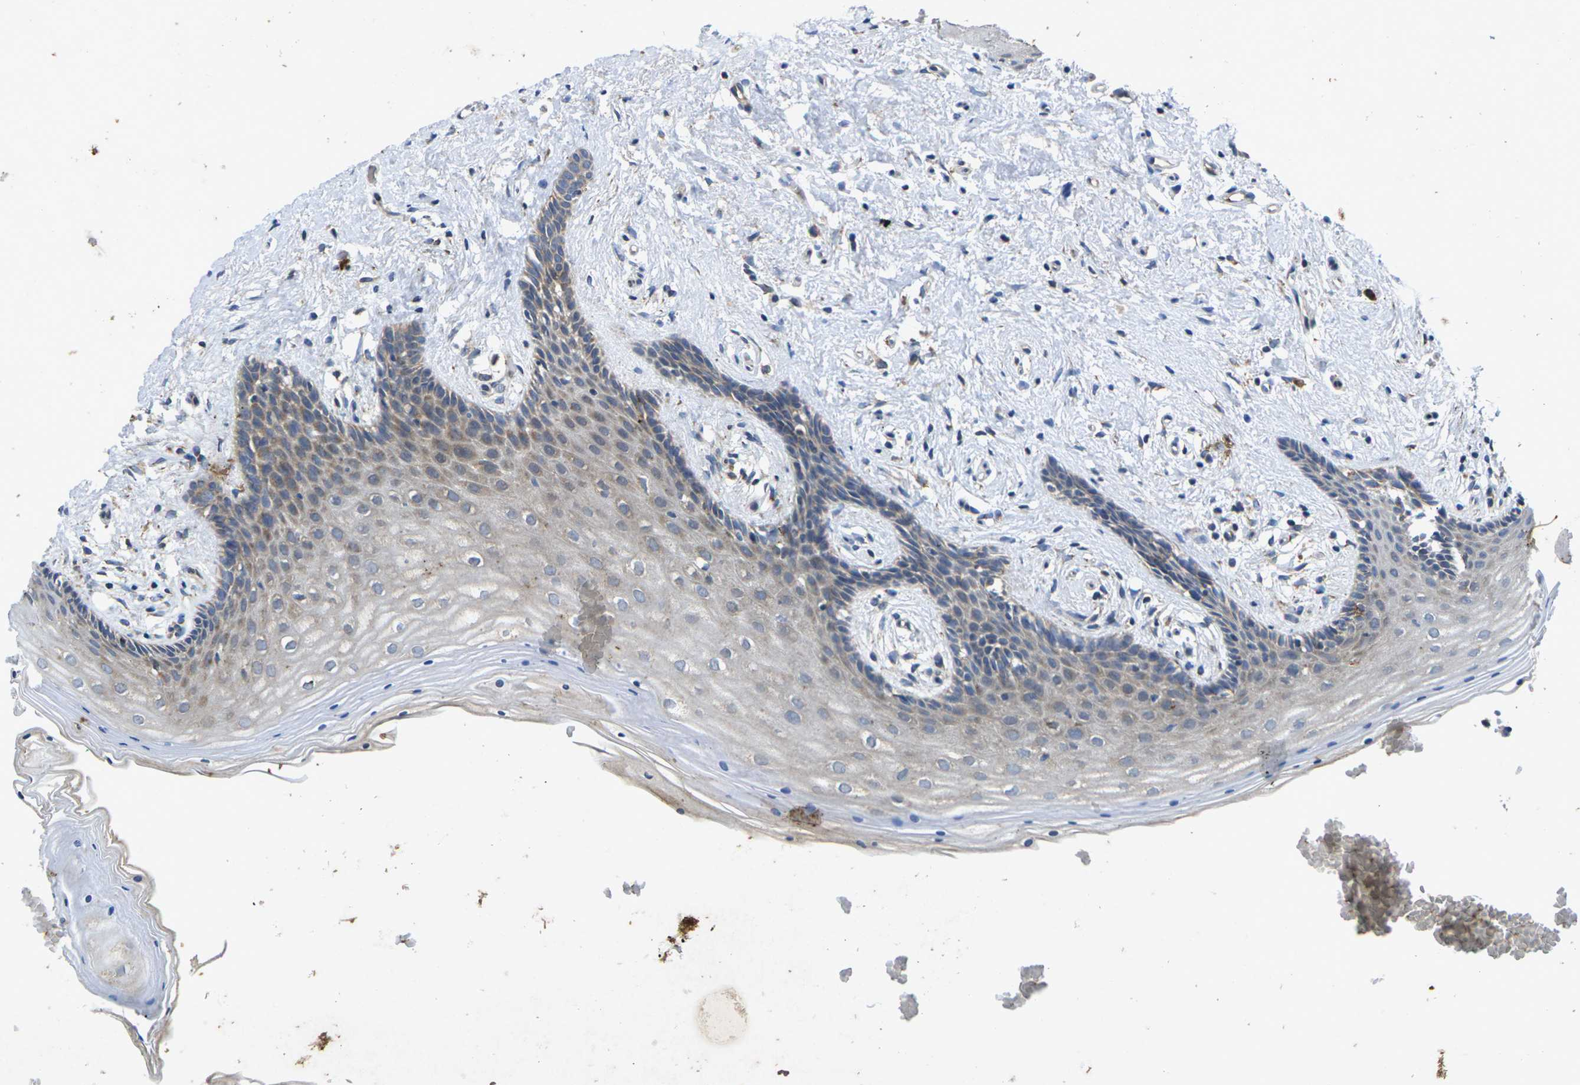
{"staining": {"intensity": "weak", "quantity": "<25%", "location": "cytoplasmic/membranous"}, "tissue": "vagina", "cell_type": "Squamous epithelial cells", "image_type": "normal", "snomed": [{"axis": "morphology", "description": "Normal tissue, NOS"}, {"axis": "topography", "description": "Vagina"}], "caption": "This photomicrograph is of benign vagina stained with immunohistochemistry (IHC) to label a protein in brown with the nuclei are counter-stained blue. There is no expression in squamous epithelial cells.", "gene": "KIF1B", "patient": {"sex": "female", "age": 44}}